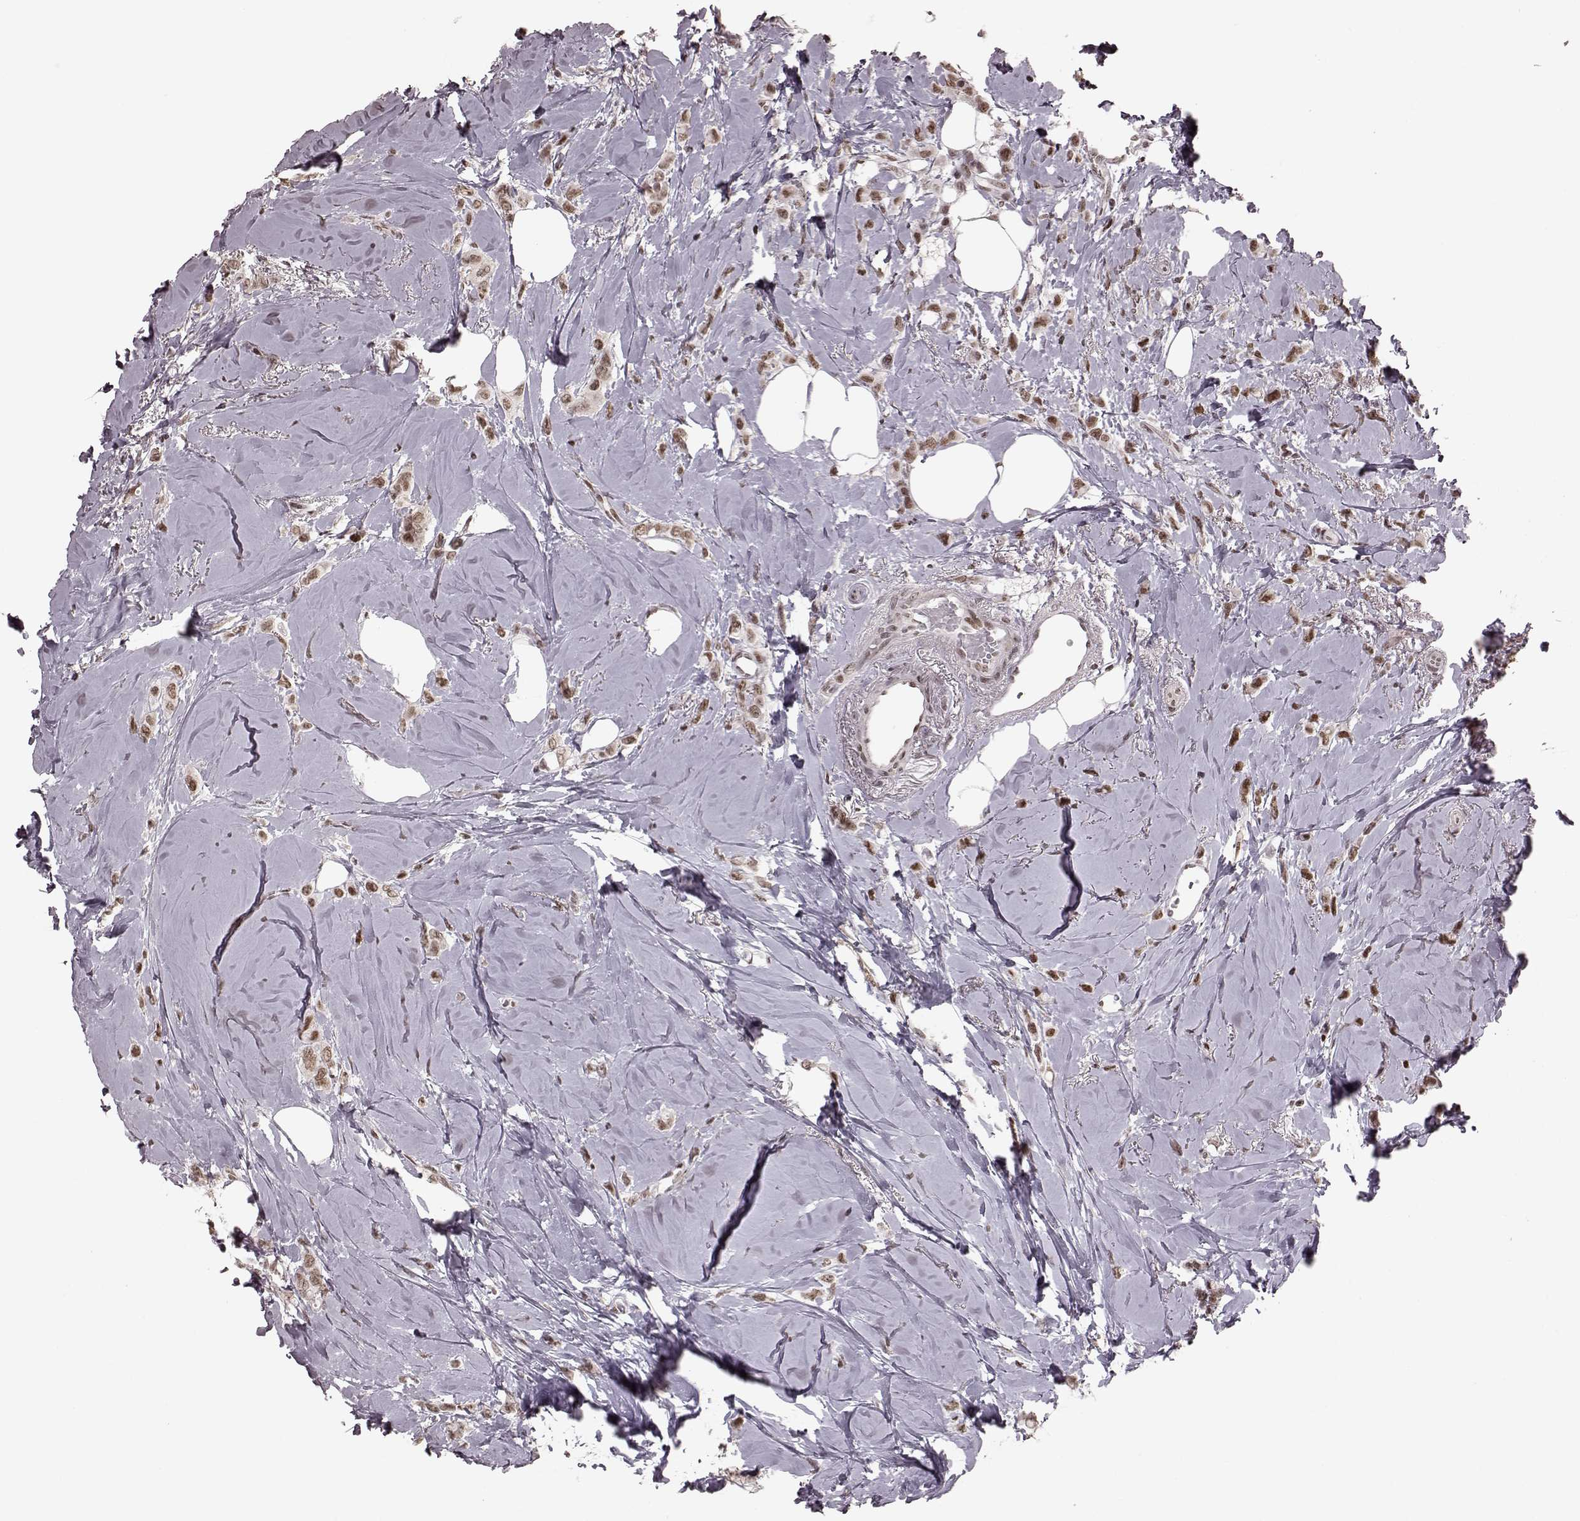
{"staining": {"intensity": "moderate", "quantity": ">75%", "location": "nuclear"}, "tissue": "breast cancer", "cell_type": "Tumor cells", "image_type": "cancer", "snomed": [{"axis": "morphology", "description": "Lobular carcinoma"}, {"axis": "topography", "description": "Breast"}], "caption": "DAB (3,3'-diaminobenzidine) immunohistochemical staining of breast cancer demonstrates moderate nuclear protein positivity in about >75% of tumor cells.", "gene": "NR2C1", "patient": {"sex": "female", "age": 66}}